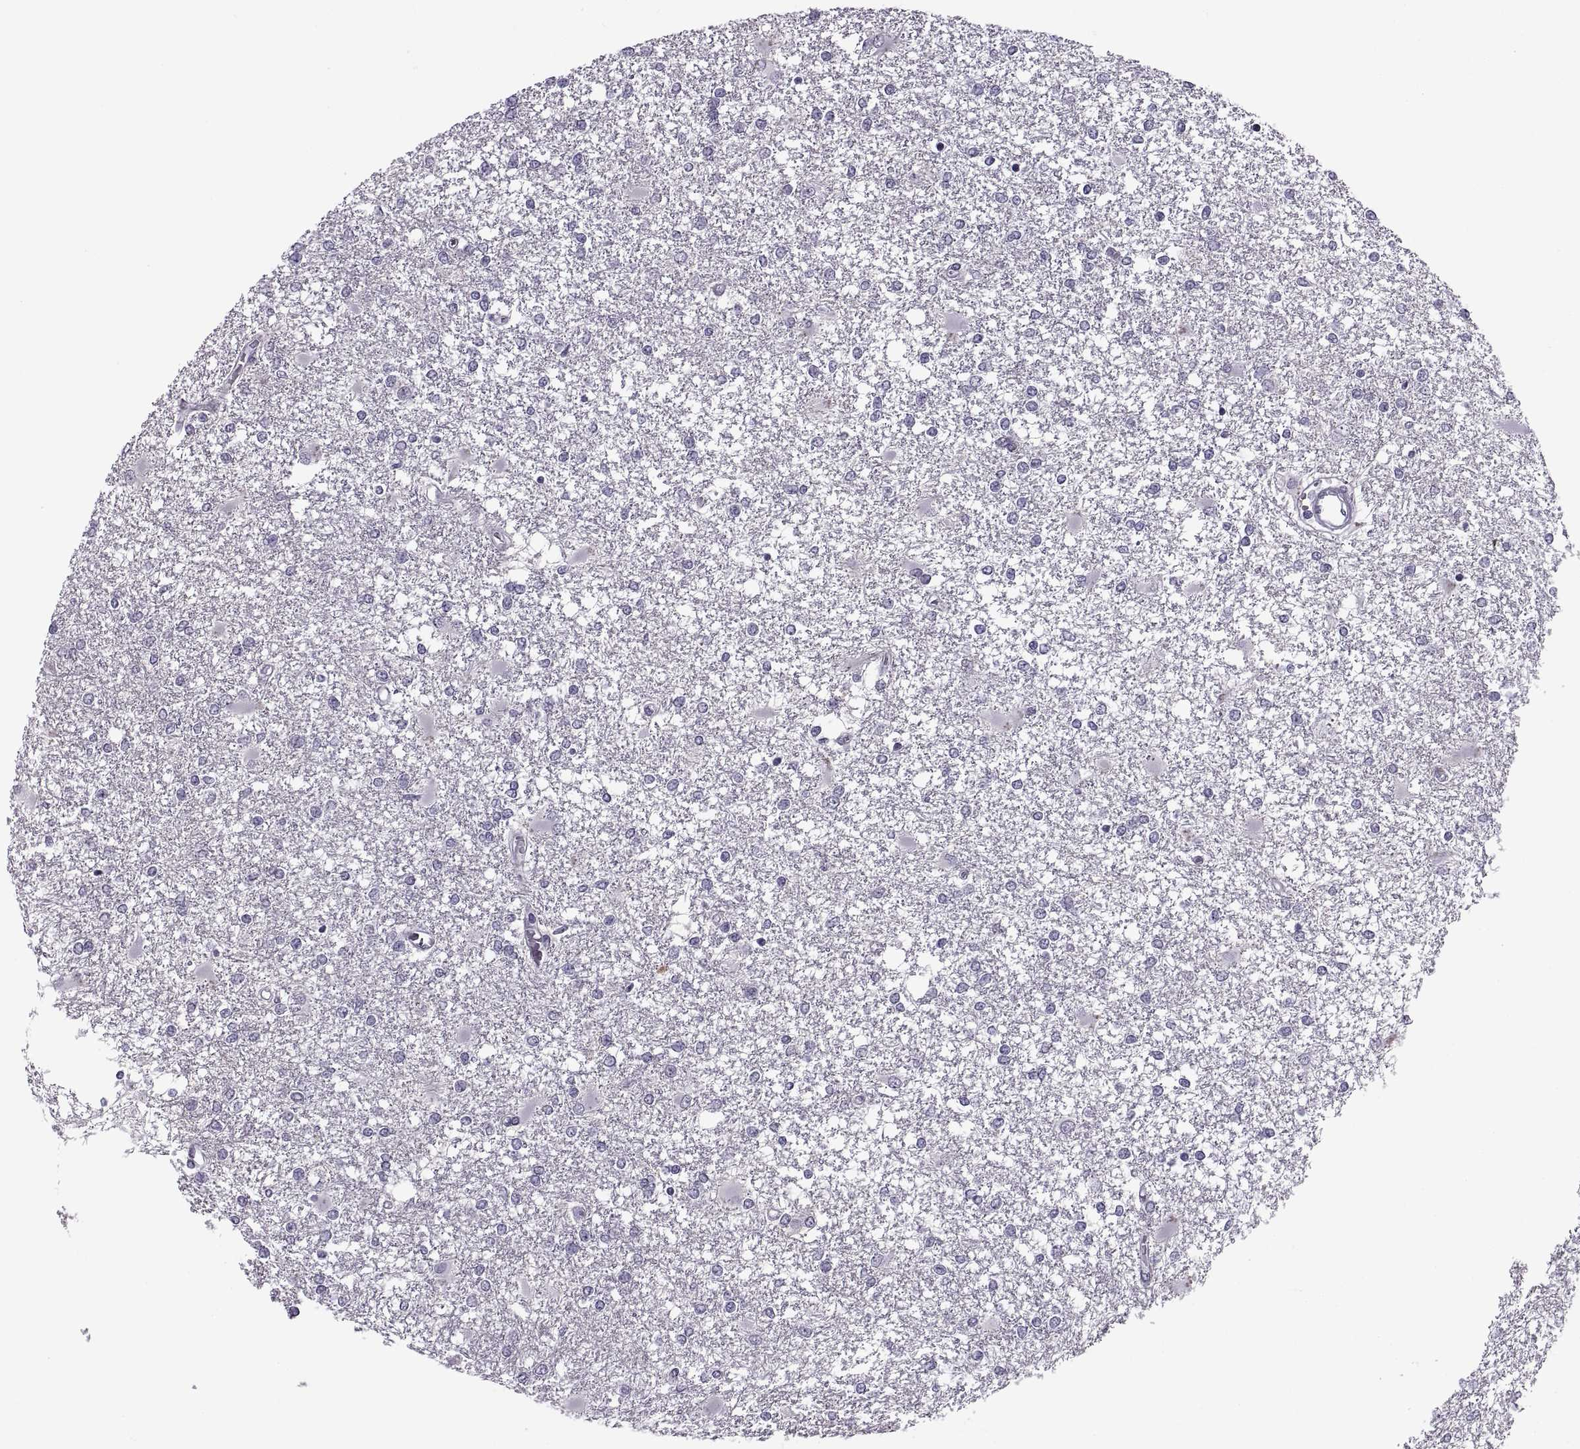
{"staining": {"intensity": "negative", "quantity": "none", "location": "none"}, "tissue": "glioma", "cell_type": "Tumor cells", "image_type": "cancer", "snomed": [{"axis": "morphology", "description": "Glioma, malignant, High grade"}, {"axis": "topography", "description": "Cerebral cortex"}], "caption": "The histopathology image displays no significant staining in tumor cells of glioma.", "gene": "TBC1D3G", "patient": {"sex": "male", "age": 79}}